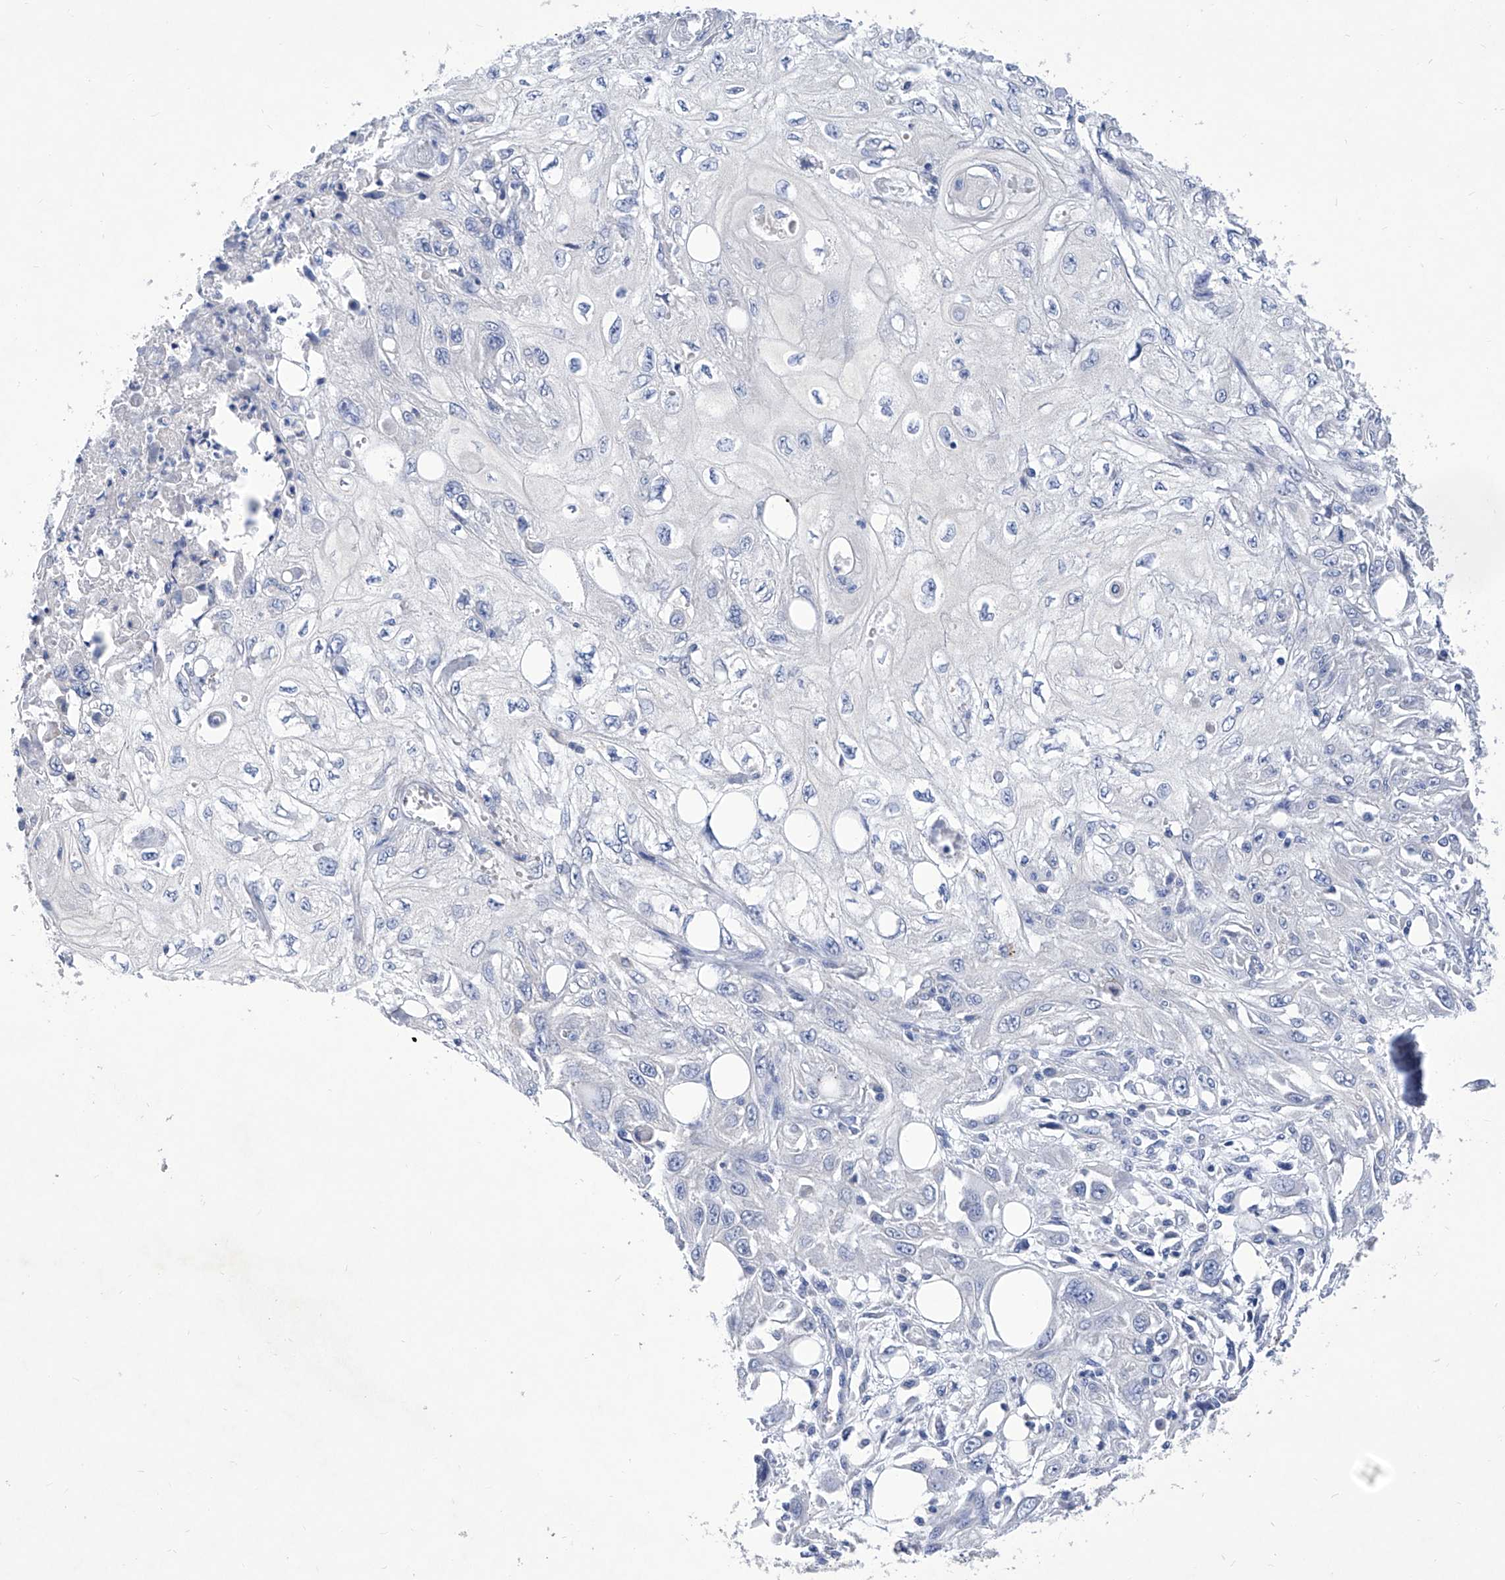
{"staining": {"intensity": "negative", "quantity": "none", "location": "none"}, "tissue": "skin cancer", "cell_type": "Tumor cells", "image_type": "cancer", "snomed": [{"axis": "morphology", "description": "Squamous cell carcinoma, NOS"}, {"axis": "topography", "description": "Skin"}], "caption": "Immunohistochemical staining of skin squamous cell carcinoma reveals no significant expression in tumor cells.", "gene": "IFNL2", "patient": {"sex": "male", "age": 75}}